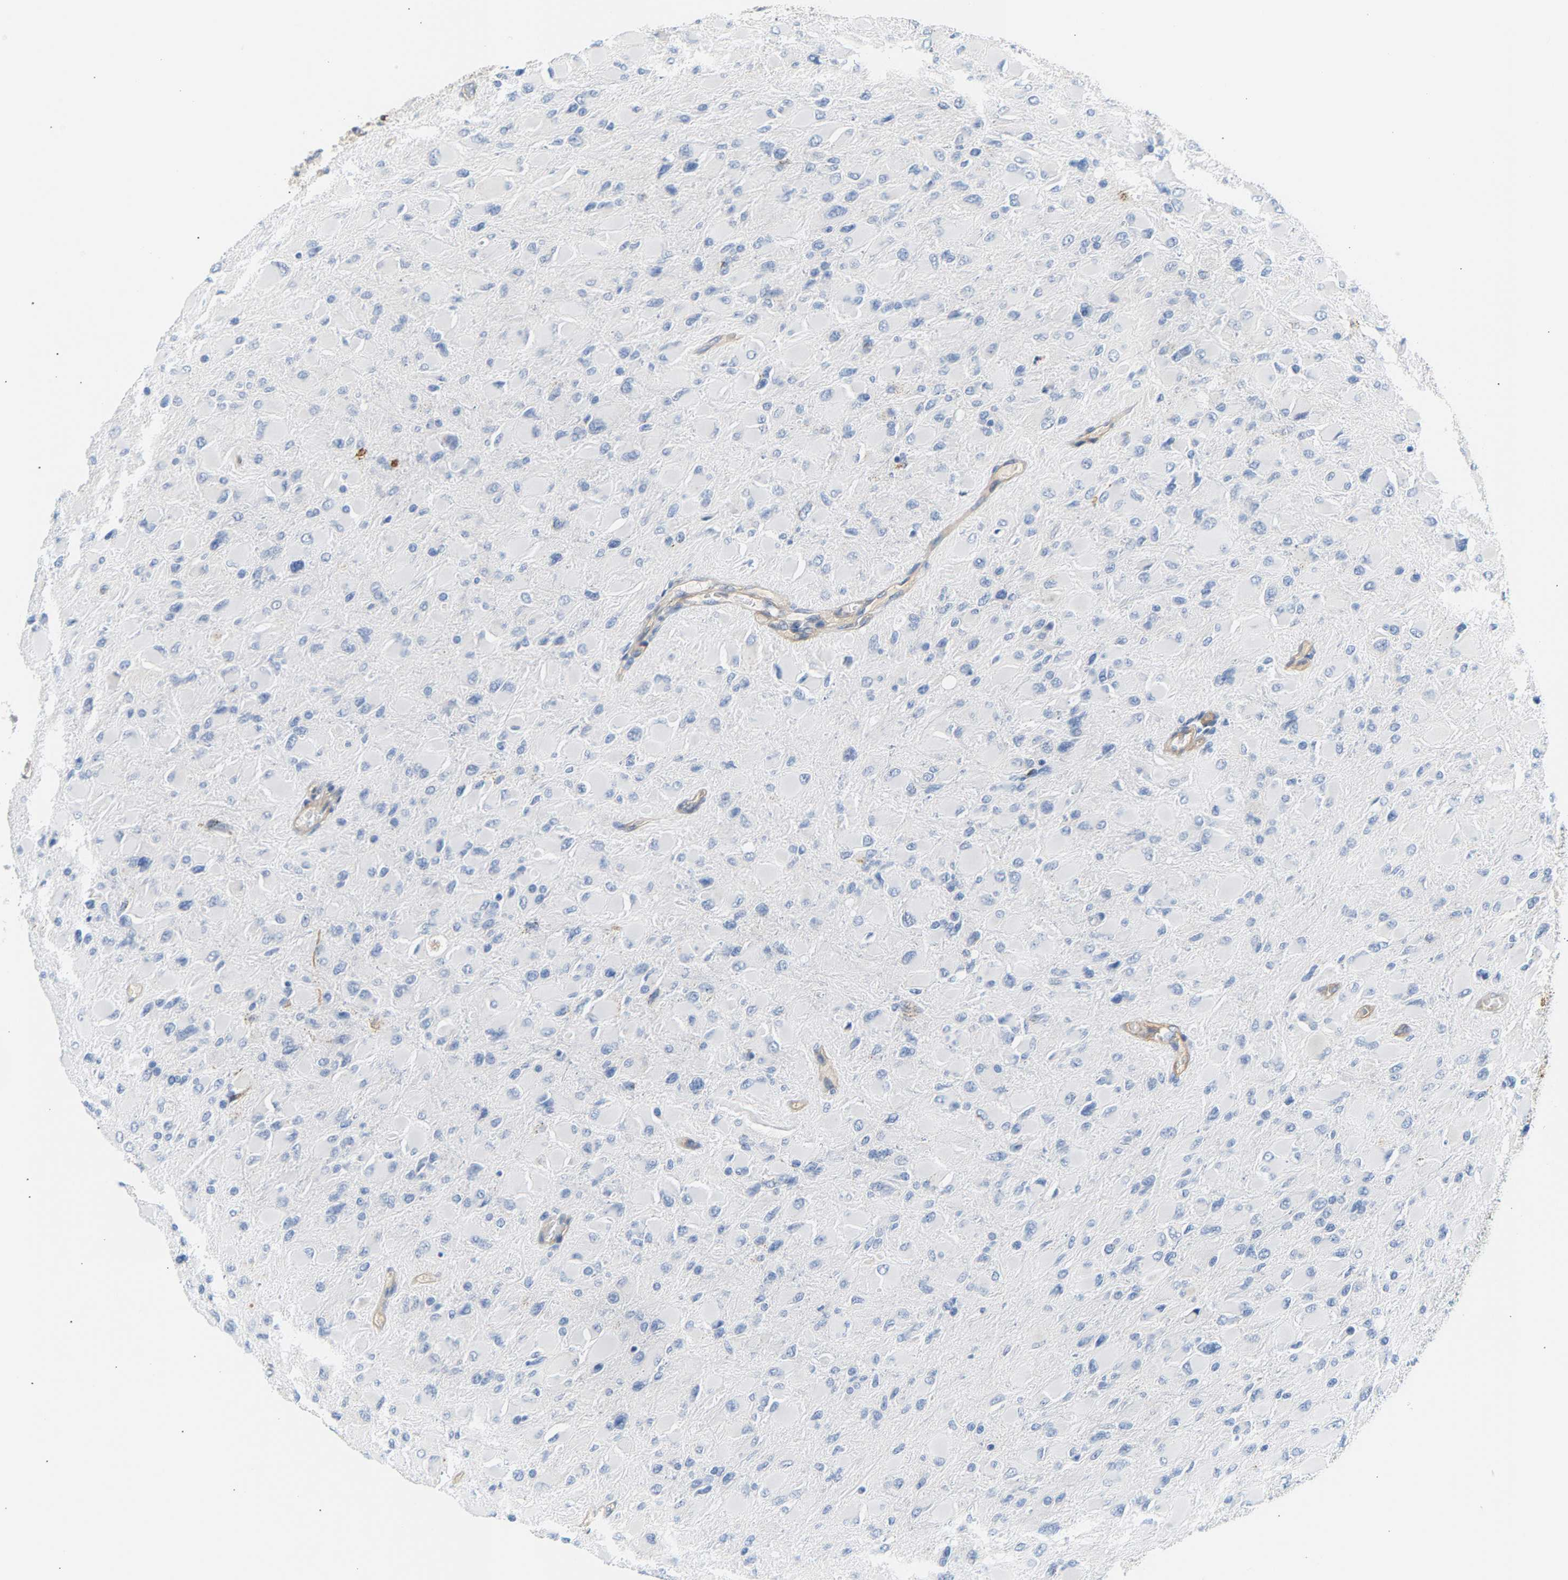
{"staining": {"intensity": "negative", "quantity": "none", "location": "none"}, "tissue": "glioma", "cell_type": "Tumor cells", "image_type": "cancer", "snomed": [{"axis": "morphology", "description": "Glioma, malignant, High grade"}, {"axis": "topography", "description": "Cerebral cortex"}], "caption": "DAB immunohistochemical staining of malignant high-grade glioma demonstrates no significant expression in tumor cells.", "gene": "PAWR", "patient": {"sex": "female", "age": 36}}